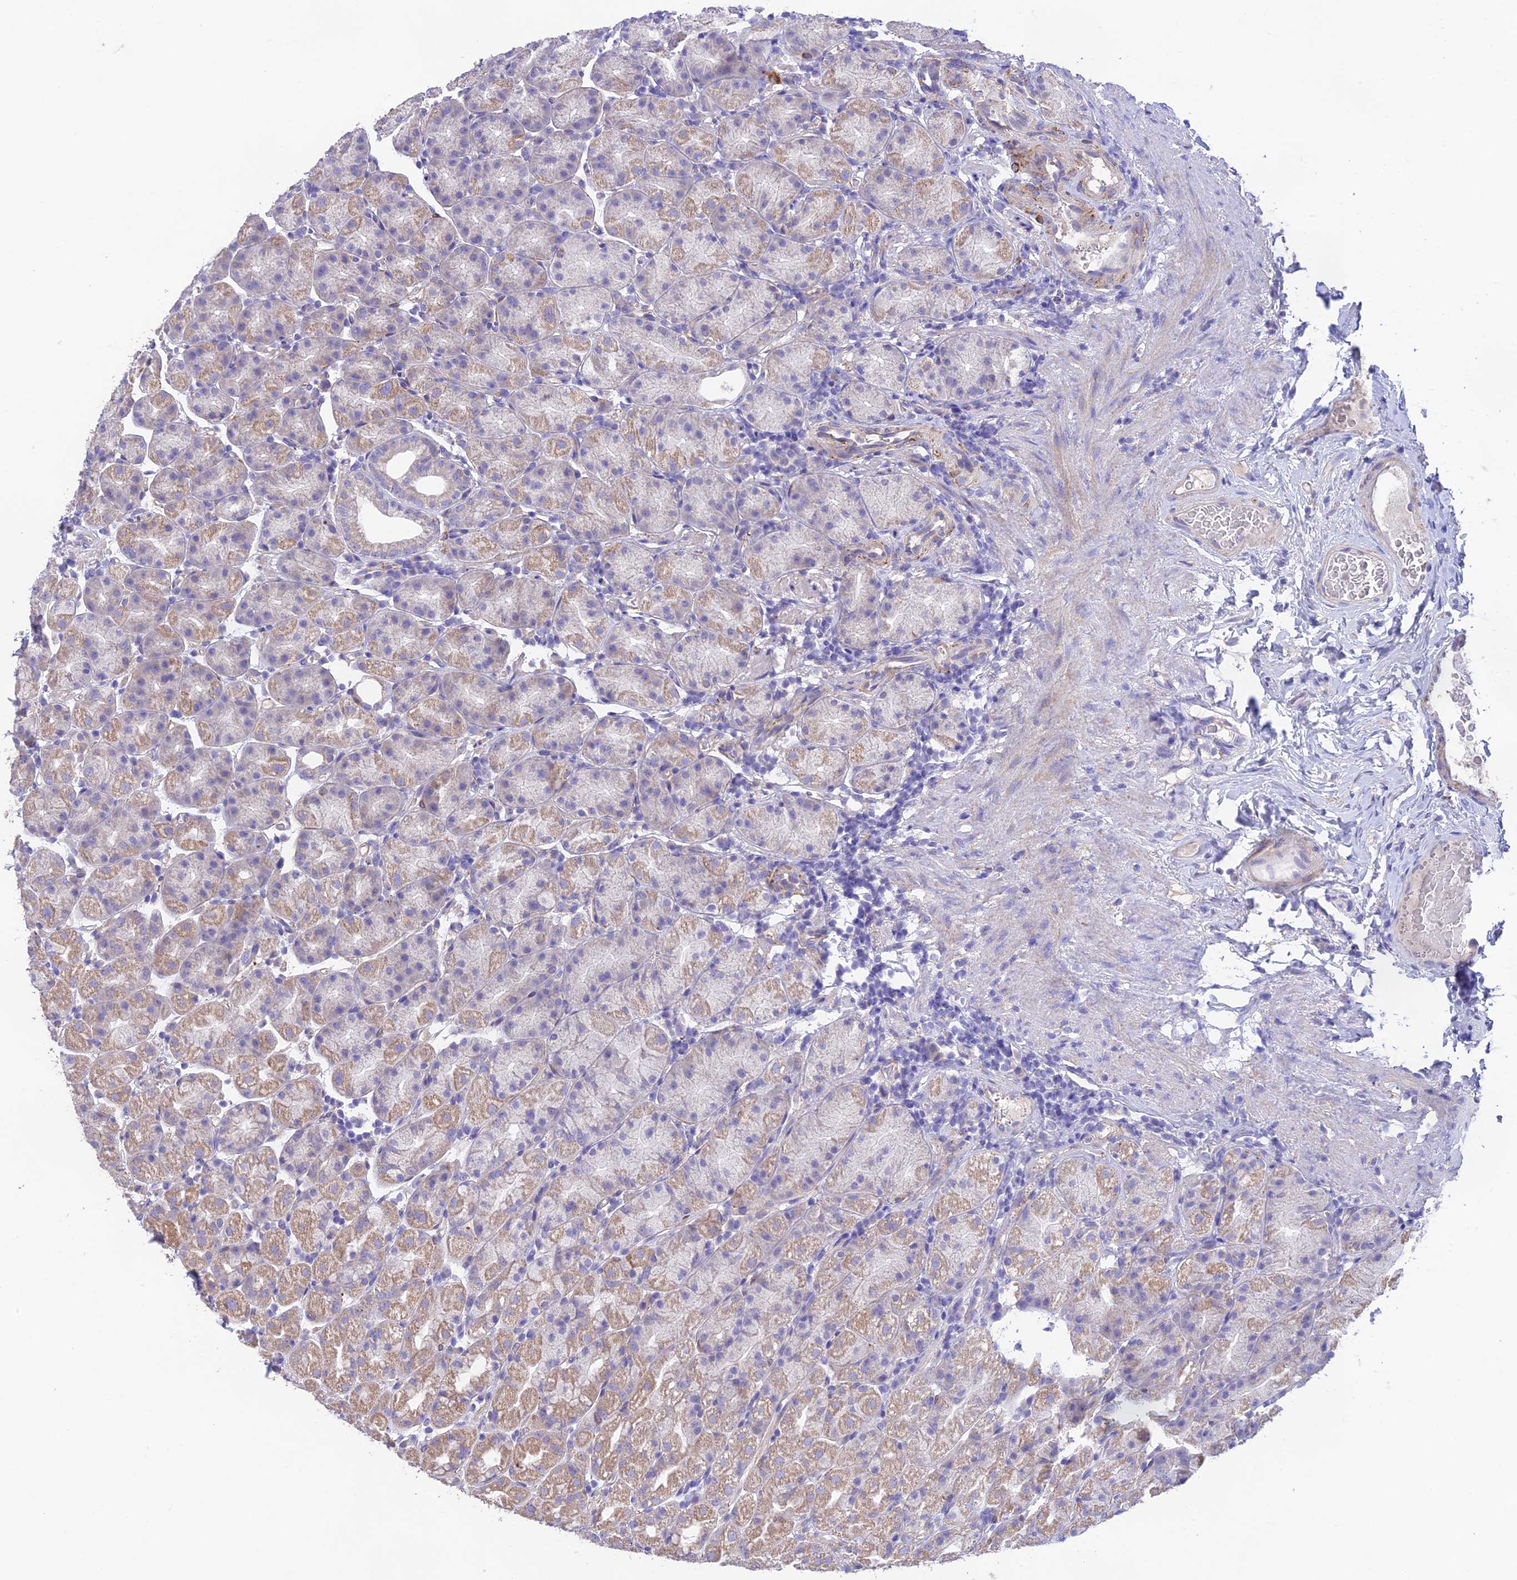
{"staining": {"intensity": "strong", "quantity": "<25%", "location": "cytoplasmic/membranous"}, "tissue": "stomach", "cell_type": "Glandular cells", "image_type": "normal", "snomed": [{"axis": "morphology", "description": "Normal tissue, NOS"}, {"axis": "topography", "description": "Stomach, upper"}], "caption": "A histopathology image showing strong cytoplasmic/membranous staining in about <25% of glandular cells in unremarkable stomach, as visualized by brown immunohistochemical staining.", "gene": "HSD17B2", "patient": {"sex": "male", "age": 68}}